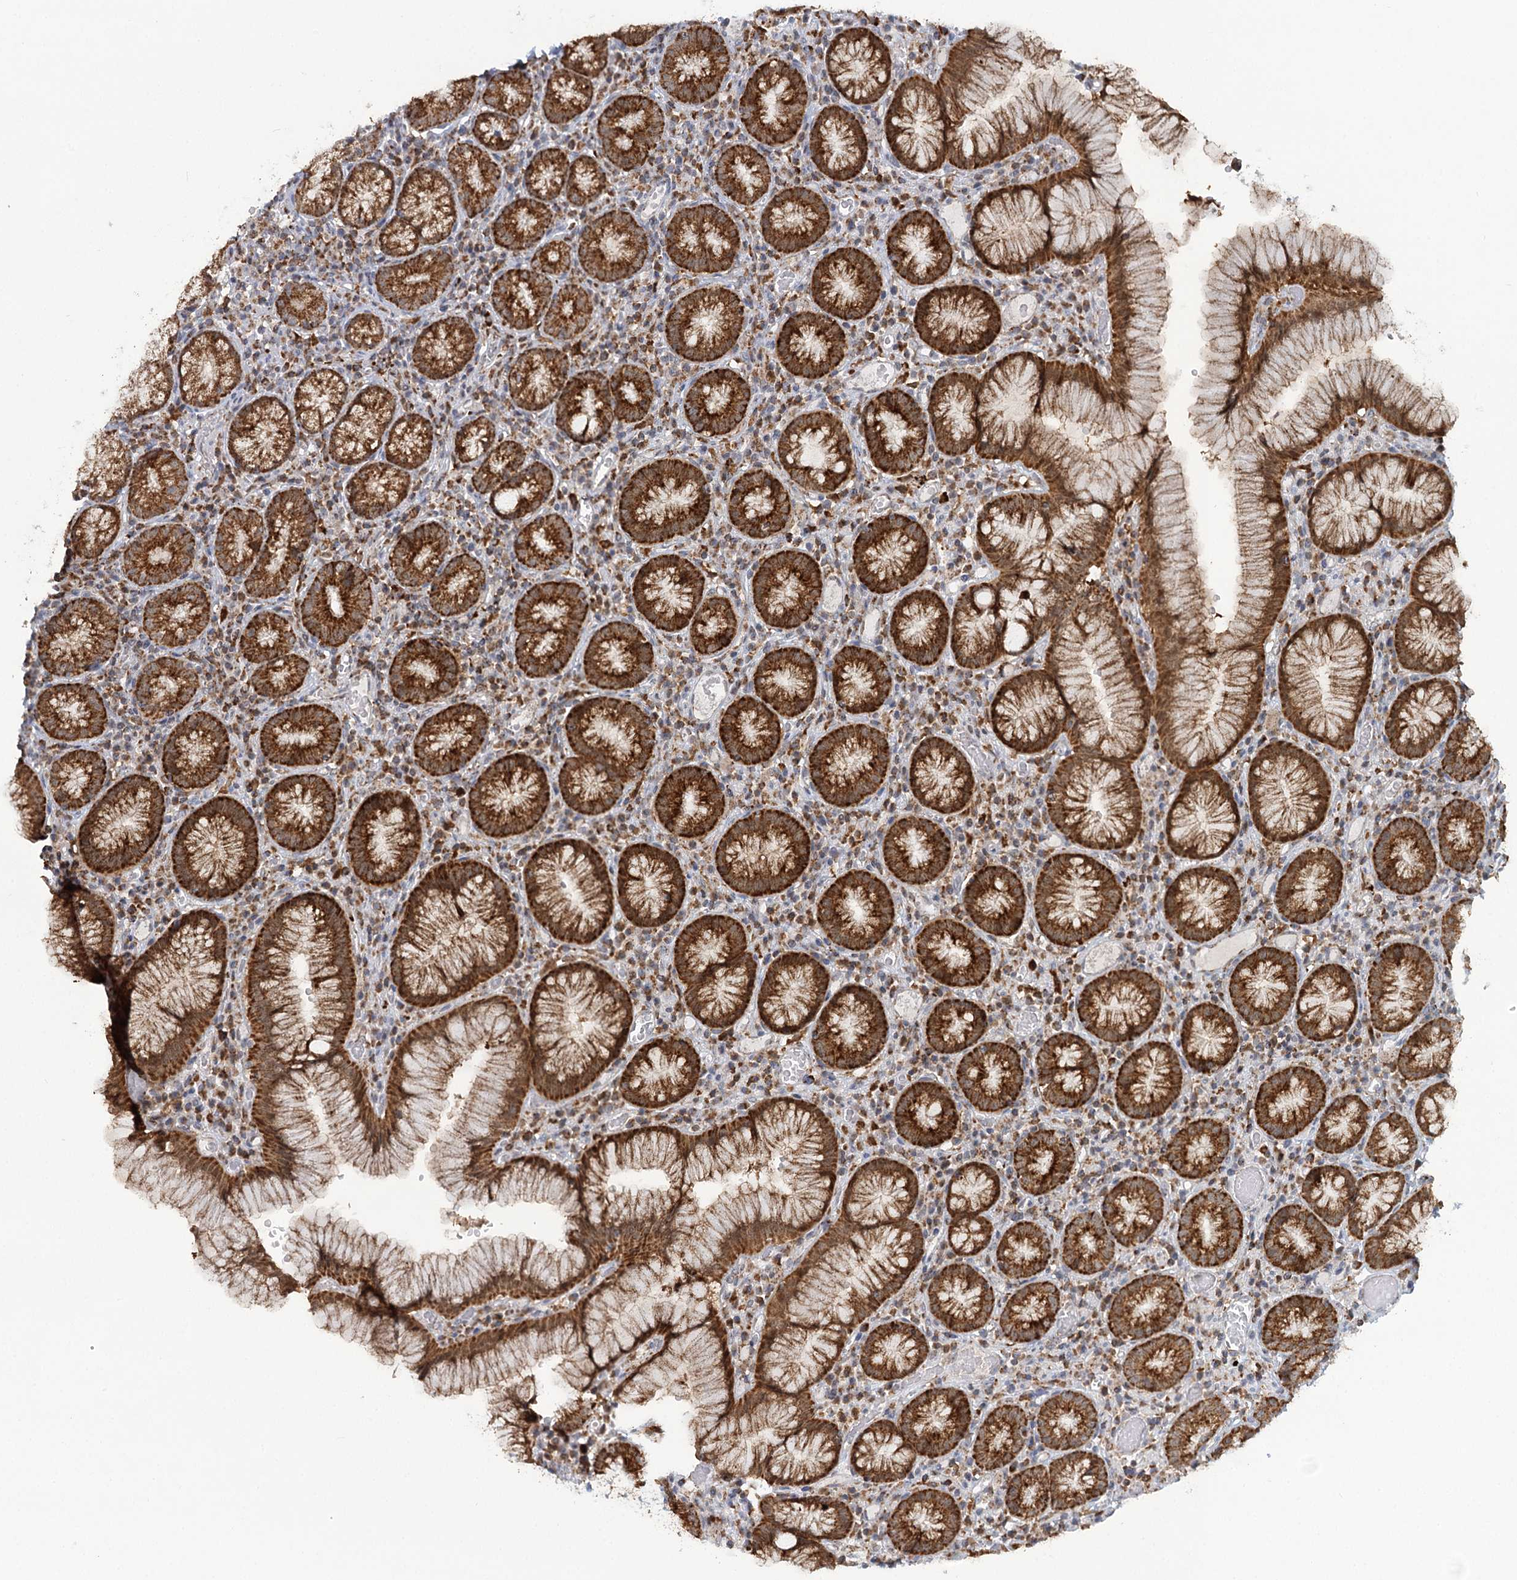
{"staining": {"intensity": "strong", "quantity": ">75%", "location": "cytoplasmic/membranous"}, "tissue": "stomach", "cell_type": "Glandular cells", "image_type": "normal", "snomed": [{"axis": "morphology", "description": "Normal tissue, NOS"}, {"axis": "topography", "description": "Stomach"}], "caption": "Benign stomach demonstrates strong cytoplasmic/membranous positivity in about >75% of glandular cells The protein of interest is stained brown, and the nuclei are stained in blue (DAB IHC with brightfield microscopy, high magnification)..", "gene": "TAS1R1", "patient": {"sex": "male", "age": 55}}